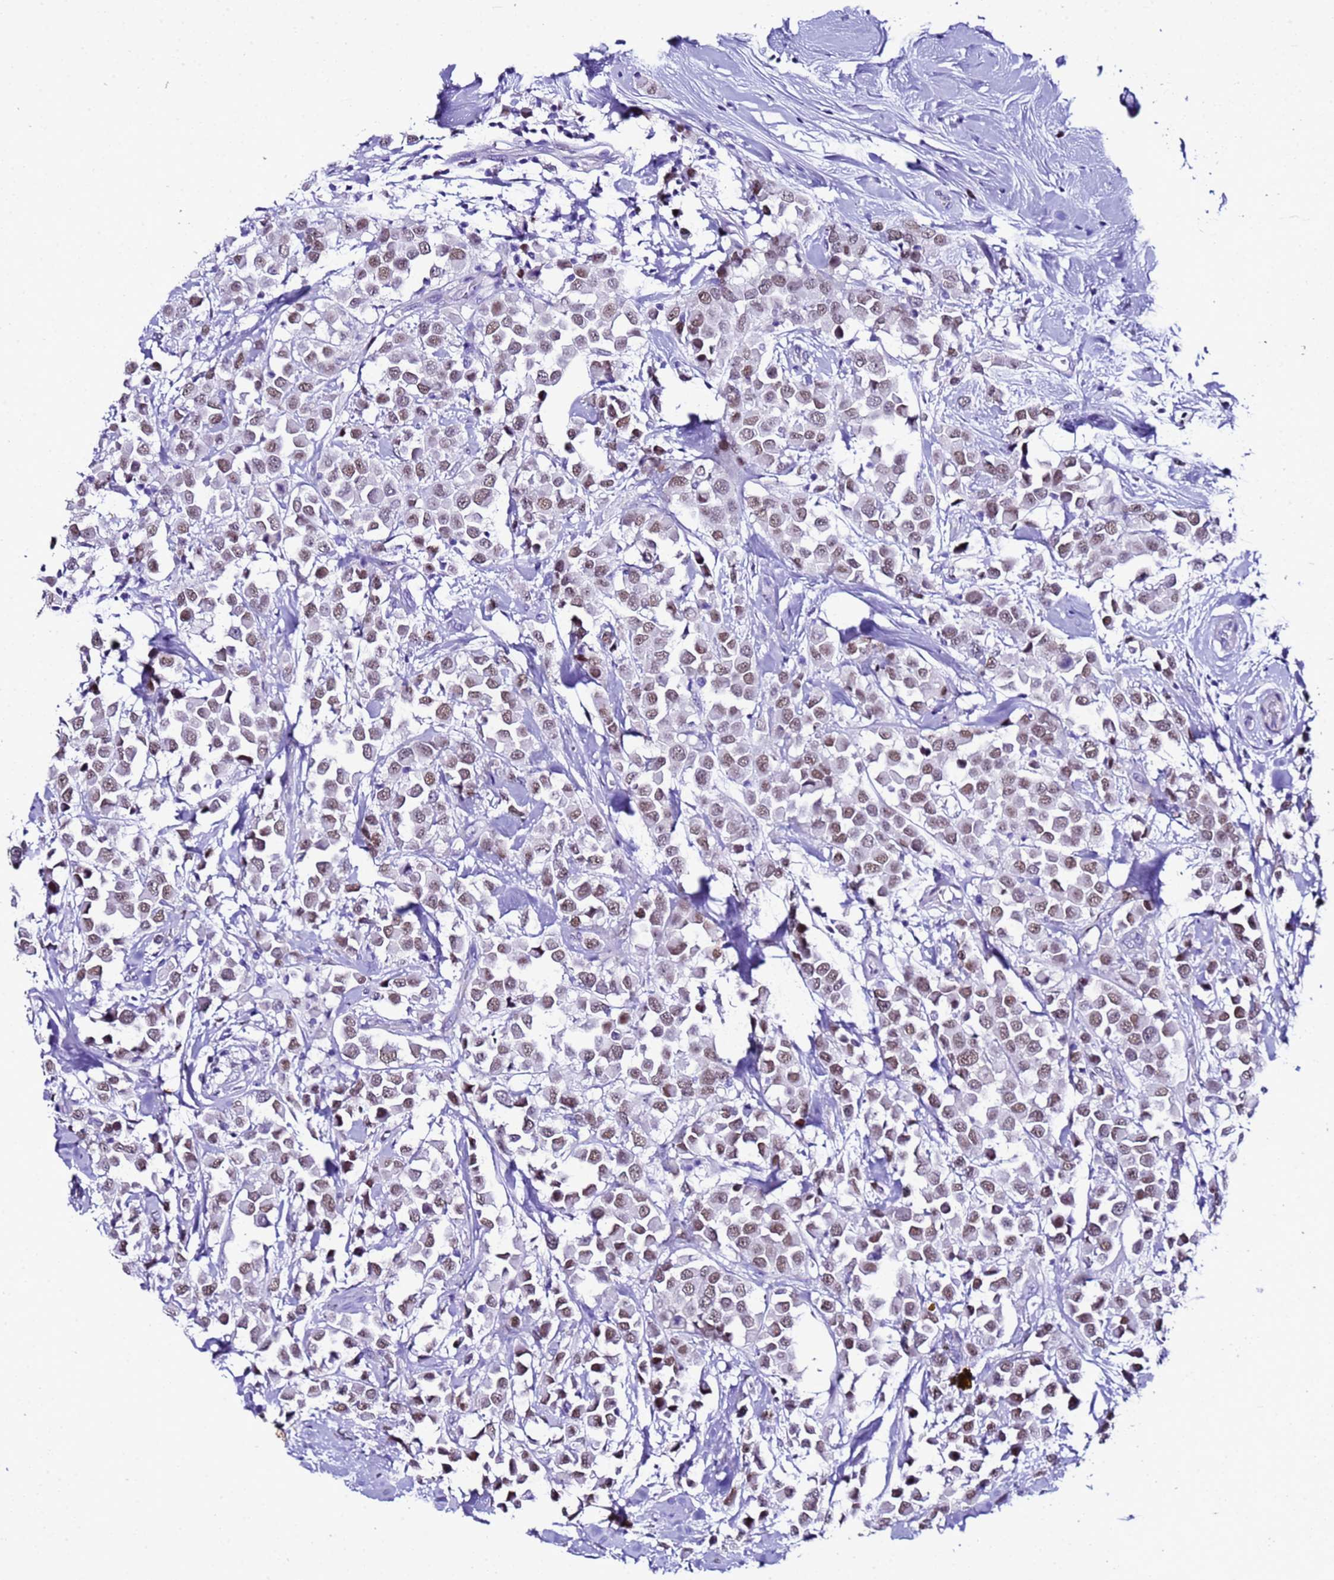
{"staining": {"intensity": "moderate", "quantity": ">75%", "location": "nuclear"}, "tissue": "breast cancer", "cell_type": "Tumor cells", "image_type": "cancer", "snomed": [{"axis": "morphology", "description": "Duct carcinoma"}, {"axis": "topography", "description": "Breast"}], "caption": "Brown immunohistochemical staining in human breast cancer (intraductal carcinoma) demonstrates moderate nuclear staining in approximately >75% of tumor cells. (DAB IHC, brown staining for protein, blue staining for nuclei).", "gene": "BCL7A", "patient": {"sex": "female", "age": 61}}